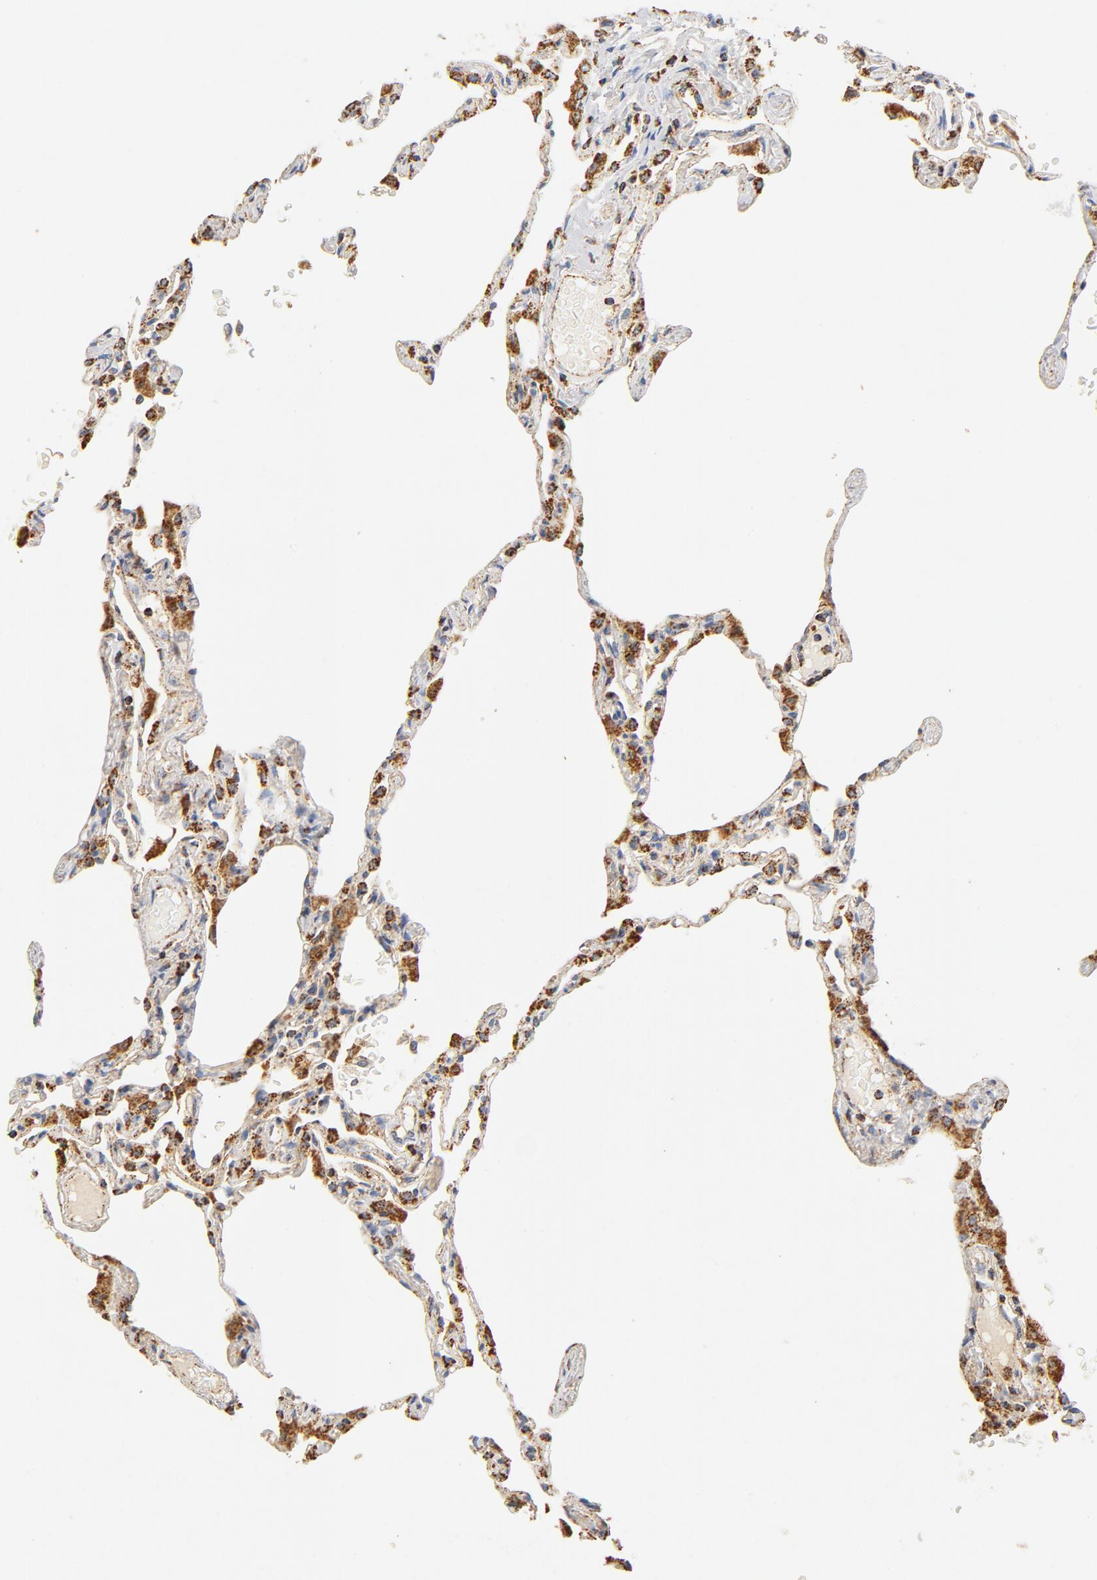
{"staining": {"intensity": "weak", "quantity": ">75%", "location": "cytoplasmic/membranous"}, "tissue": "lung", "cell_type": "Alveolar cells", "image_type": "normal", "snomed": [{"axis": "morphology", "description": "Normal tissue, NOS"}, {"axis": "topography", "description": "Lung"}], "caption": "Protein staining exhibits weak cytoplasmic/membranous staining in approximately >75% of alveolar cells in normal lung.", "gene": "COX4I1", "patient": {"sex": "female", "age": 49}}